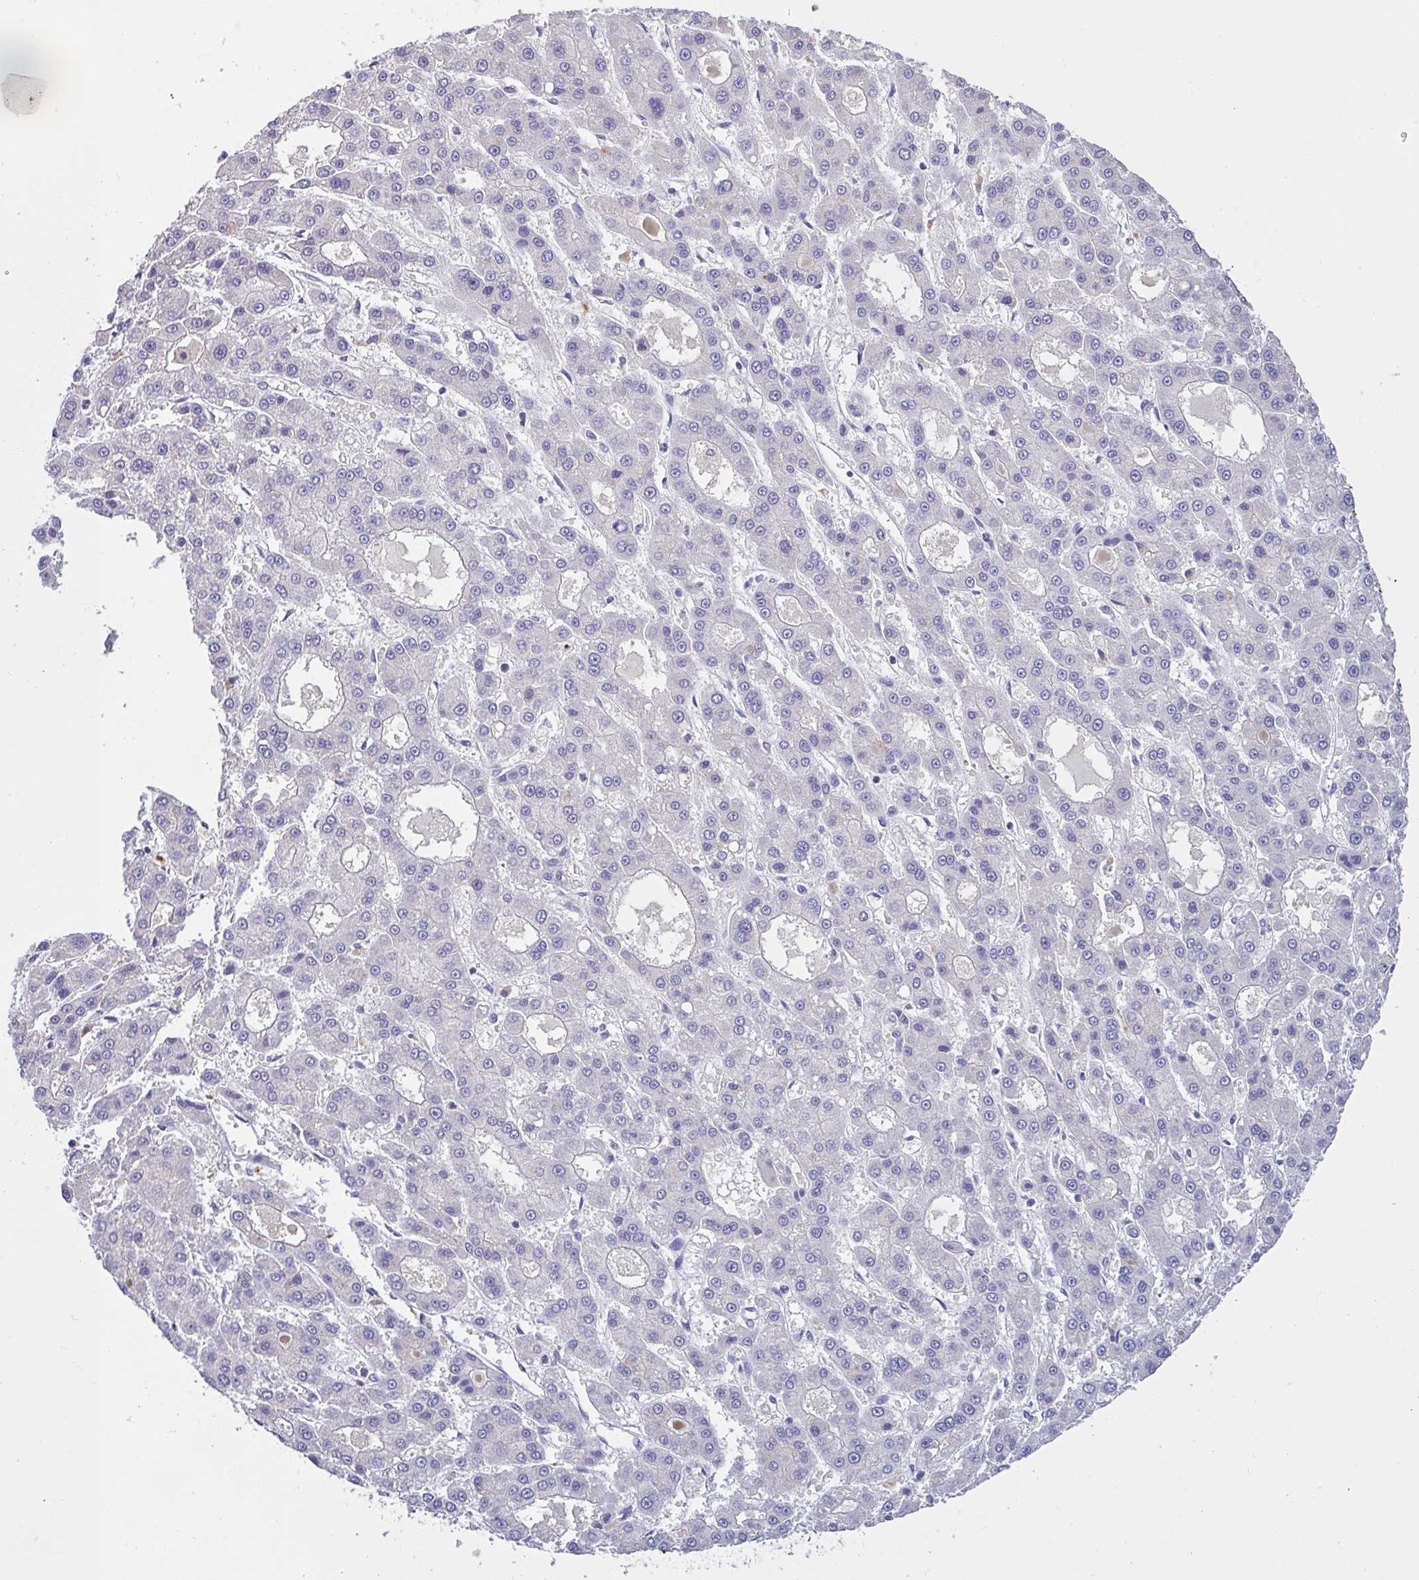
{"staining": {"intensity": "negative", "quantity": "none", "location": "none"}, "tissue": "liver cancer", "cell_type": "Tumor cells", "image_type": "cancer", "snomed": [{"axis": "morphology", "description": "Carcinoma, Hepatocellular, NOS"}, {"axis": "topography", "description": "Liver"}], "caption": "Protein analysis of liver cancer (hepatocellular carcinoma) shows no significant expression in tumor cells. (IHC, brightfield microscopy, high magnification).", "gene": "CA10", "patient": {"sex": "male", "age": 70}}